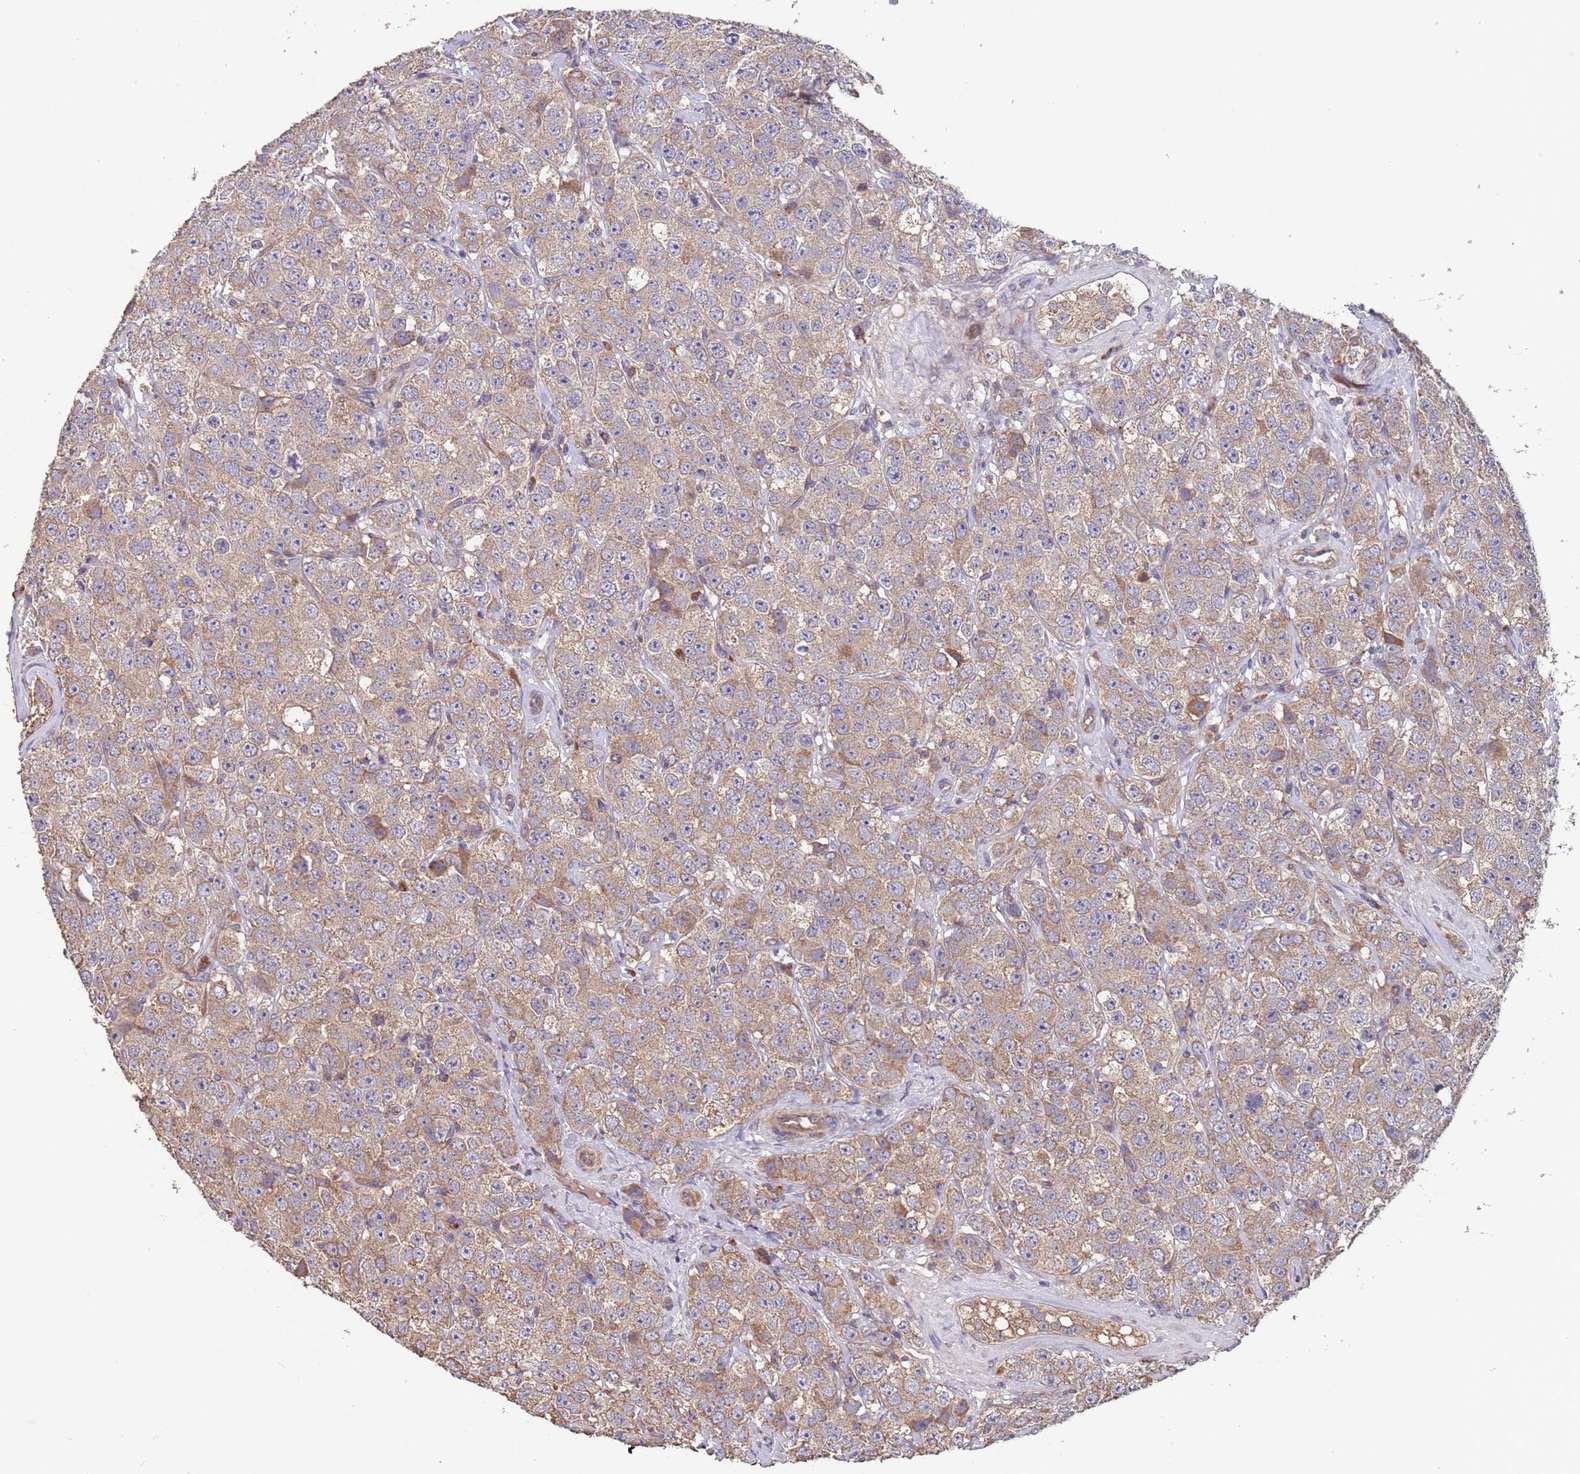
{"staining": {"intensity": "weak", "quantity": ">75%", "location": "cytoplasmic/membranous"}, "tissue": "testis cancer", "cell_type": "Tumor cells", "image_type": "cancer", "snomed": [{"axis": "morphology", "description": "Seminoma, NOS"}, {"axis": "topography", "description": "Testis"}], "caption": "Testis cancer (seminoma) stained for a protein (brown) shows weak cytoplasmic/membranous positive staining in about >75% of tumor cells.", "gene": "EEF1AKMT1", "patient": {"sex": "male", "age": 28}}